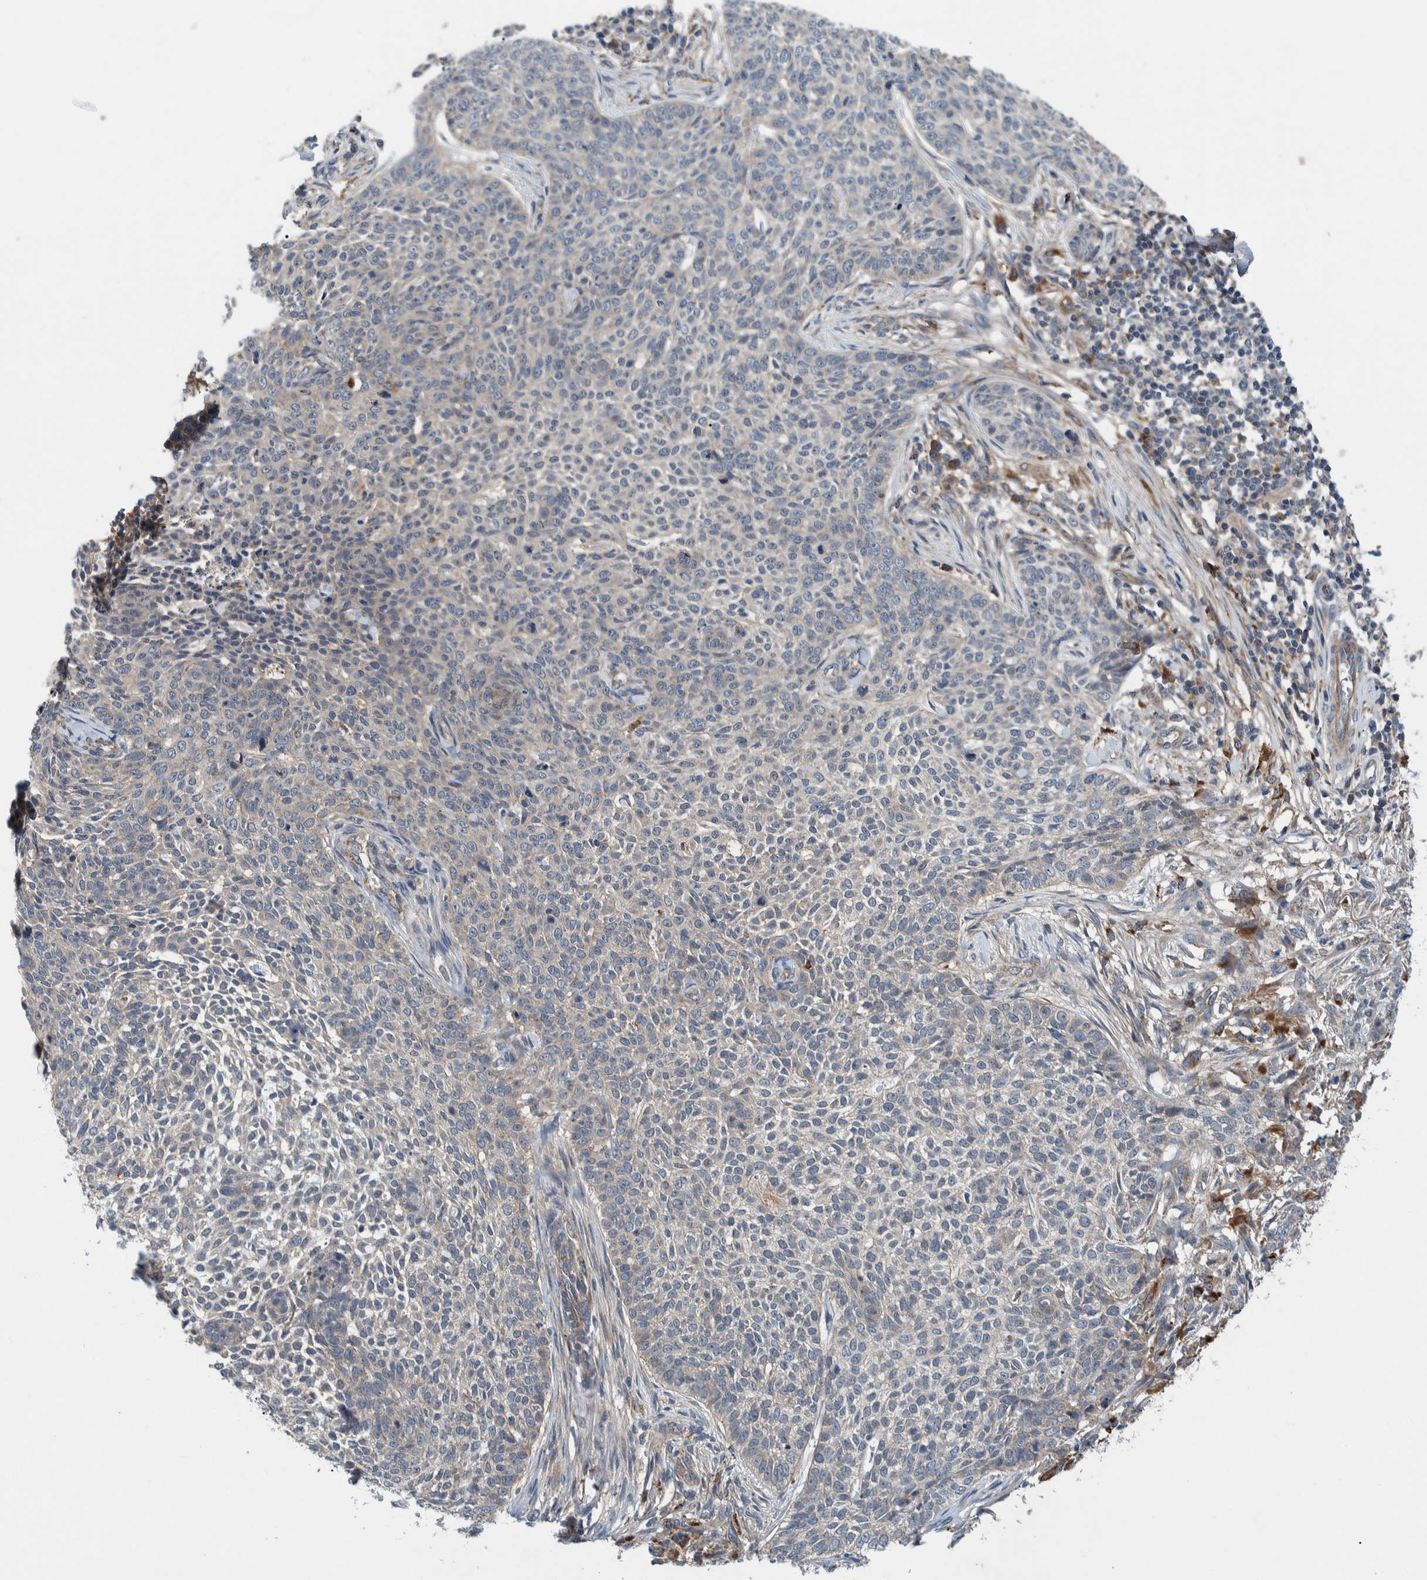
{"staining": {"intensity": "negative", "quantity": "none", "location": "none"}, "tissue": "skin cancer", "cell_type": "Tumor cells", "image_type": "cancer", "snomed": [{"axis": "morphology", "description": "Basal cell carcinoma"}, {"axis": "topography", "description": "Skin"}], "caption": "DAB (3,3'-diaminobenzidine) immunohistochemical staining of skin cancer (basal cell carcinoma) exhibits no significant positivity in tumor cells. The staining was performed using DAB (3,3'-diaminobenzidine) to visualize the protein expression in brown, while the nuclei were stained in blue with hematoxylin (Magnification: 20x).", "gene": "ITIH3", "patient": {"sex": "female", "age": 64}}